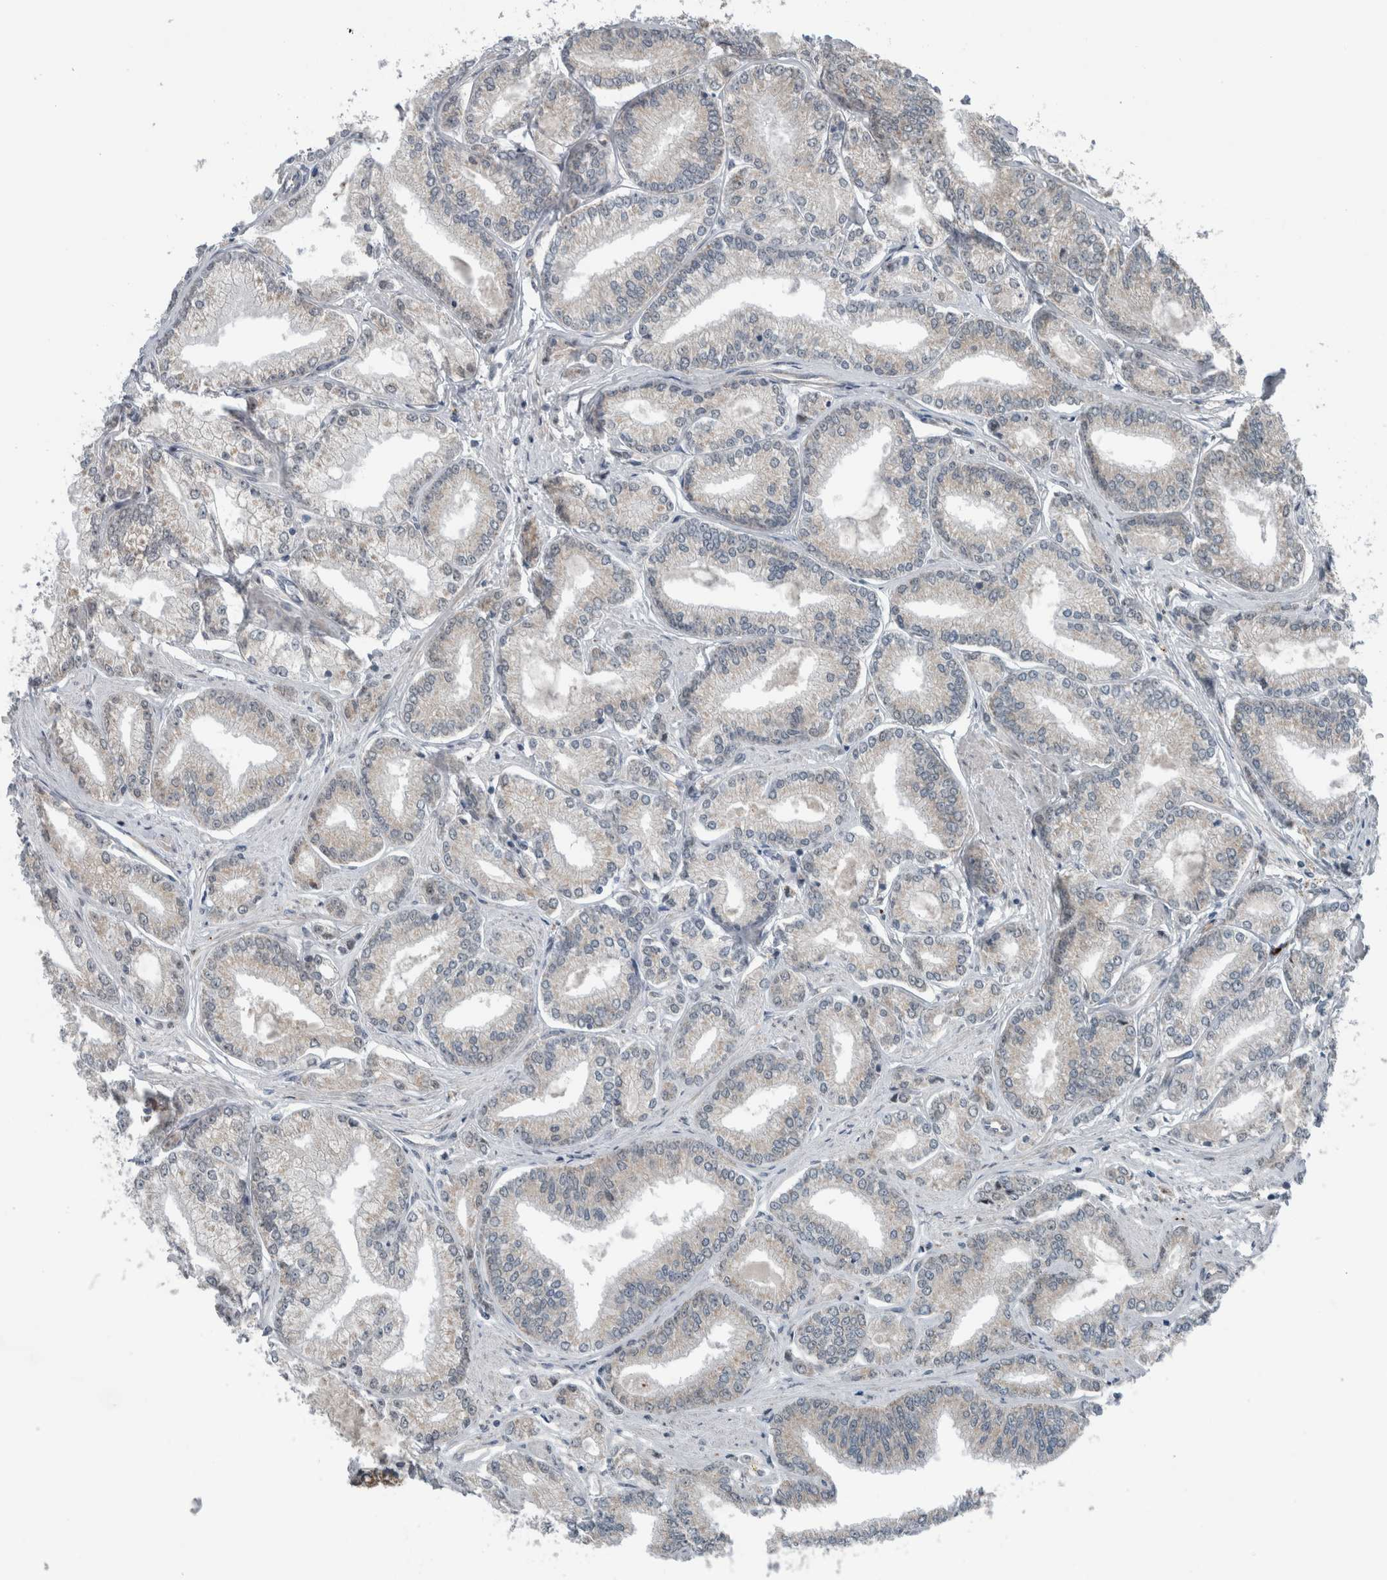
{"staining": {"intensity": "negative", "quantity": "none", "location": "none"}, "tissue": "prostate cancer", "cell_type": "Tumor cells", "image_type": "cancer", "snomed": [{"axis": "morphology", "description": "Adenocarcinoma, Low grade"}, {"axis": "topography", "description": "Prostate"}], "caption": "IHC of prostate cancer exhibits no positivity in tumor cells.", "gene": "GBA2", "patient": {"sex": "male", "age": 52}}